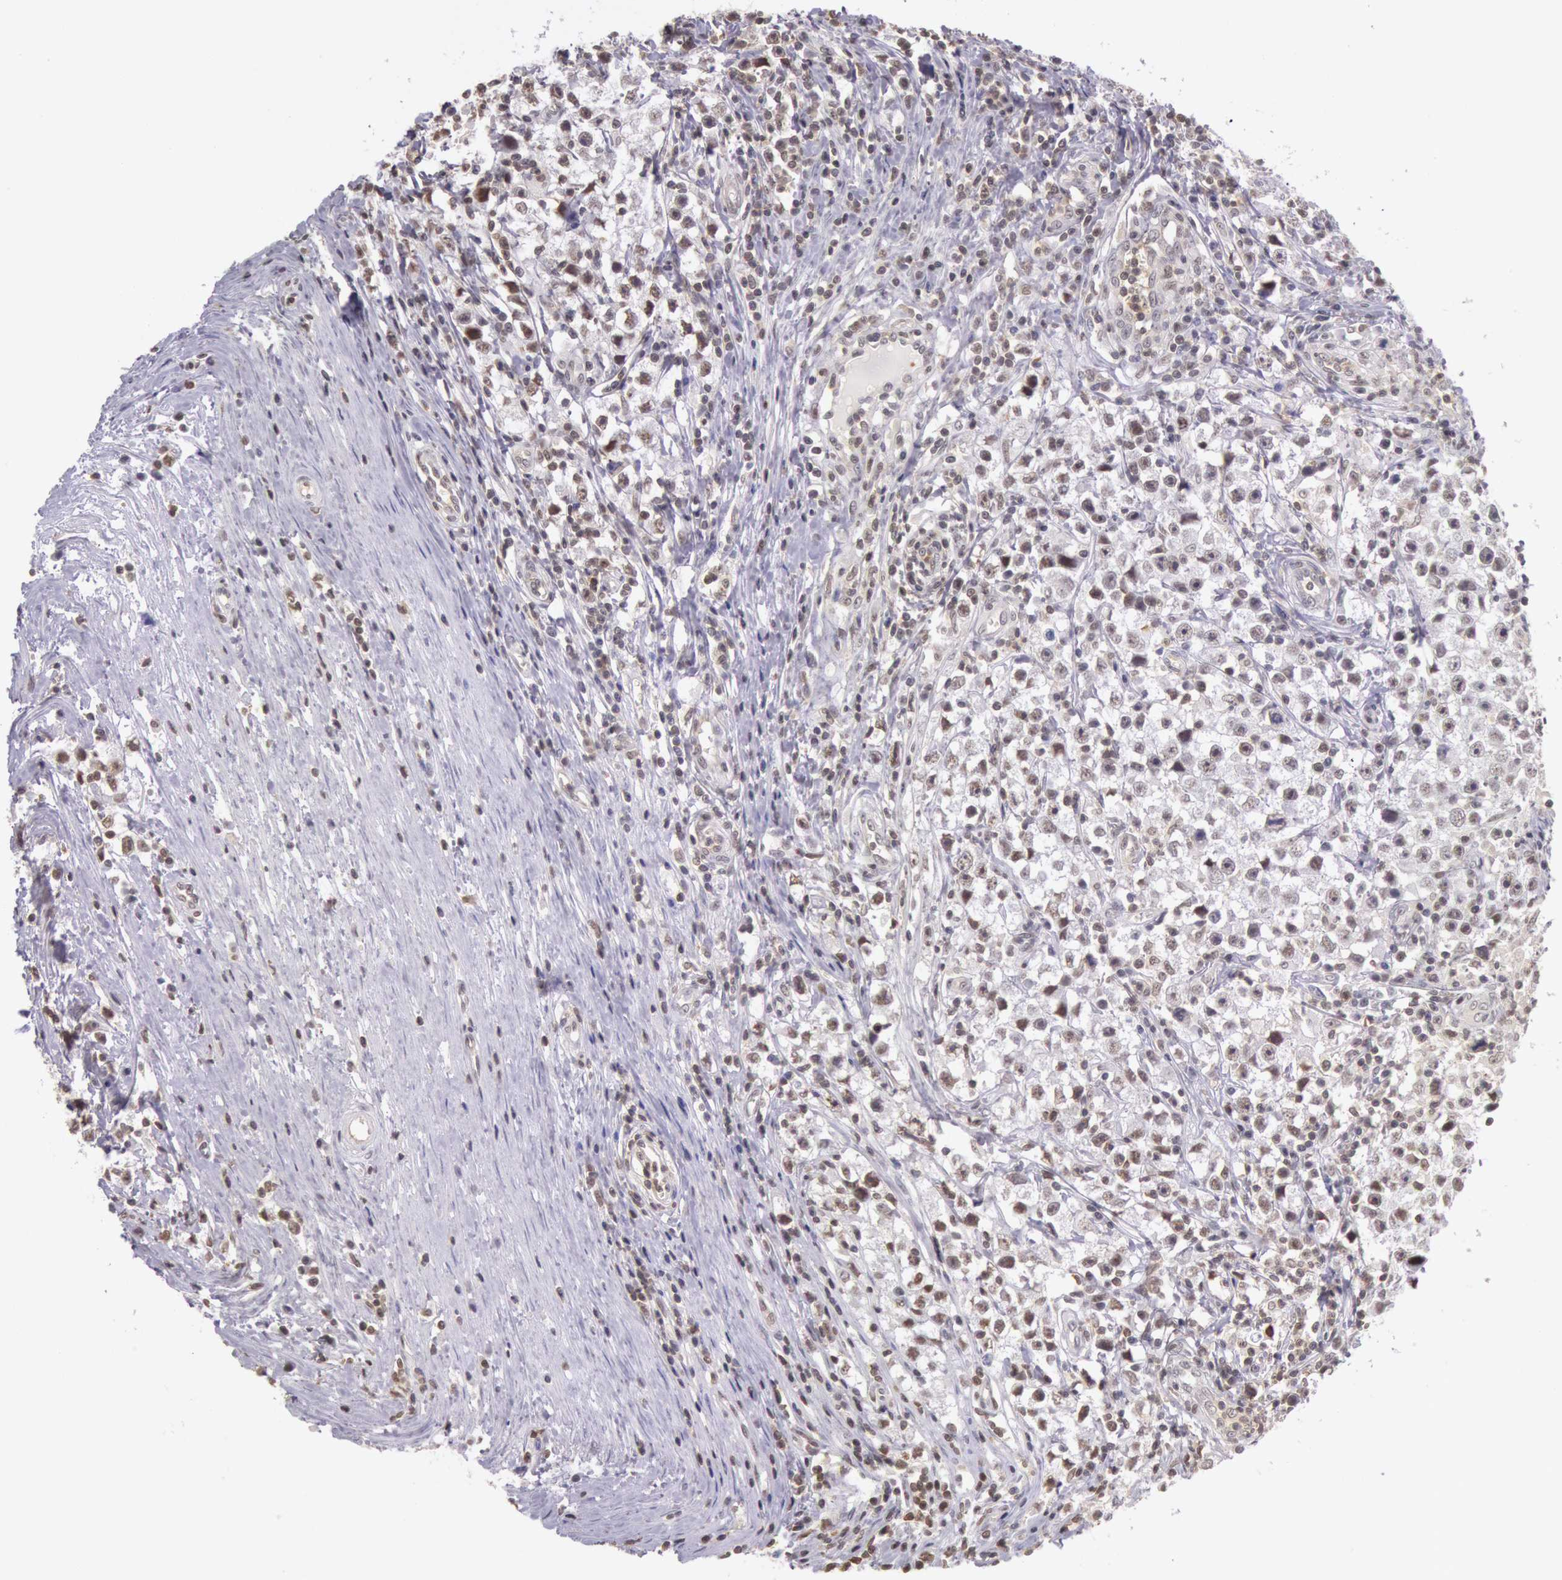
{"staining": {"intensity": "moderate", "quantity": "<25%", "location": "nuclear"}, "tissue": "testis cancer", "cell_type": "Tumor cells", "image_type": "cancer", "snomed": [{"axis": "morphology", "description": "Seminoma, NOS"}, {"axis": "topography", "description": "Testis"}], "caption": "Seminoma (testis) tissue exhibits moderate nuclear positivity in about <25% of tumor cells The protein is stained brown, and the nuclei are stained in blue (DAB IHC with brightfield microscopy, high magnification).", "gene": "HIF1A", "patient": {"sex": "male", "age": 35}}